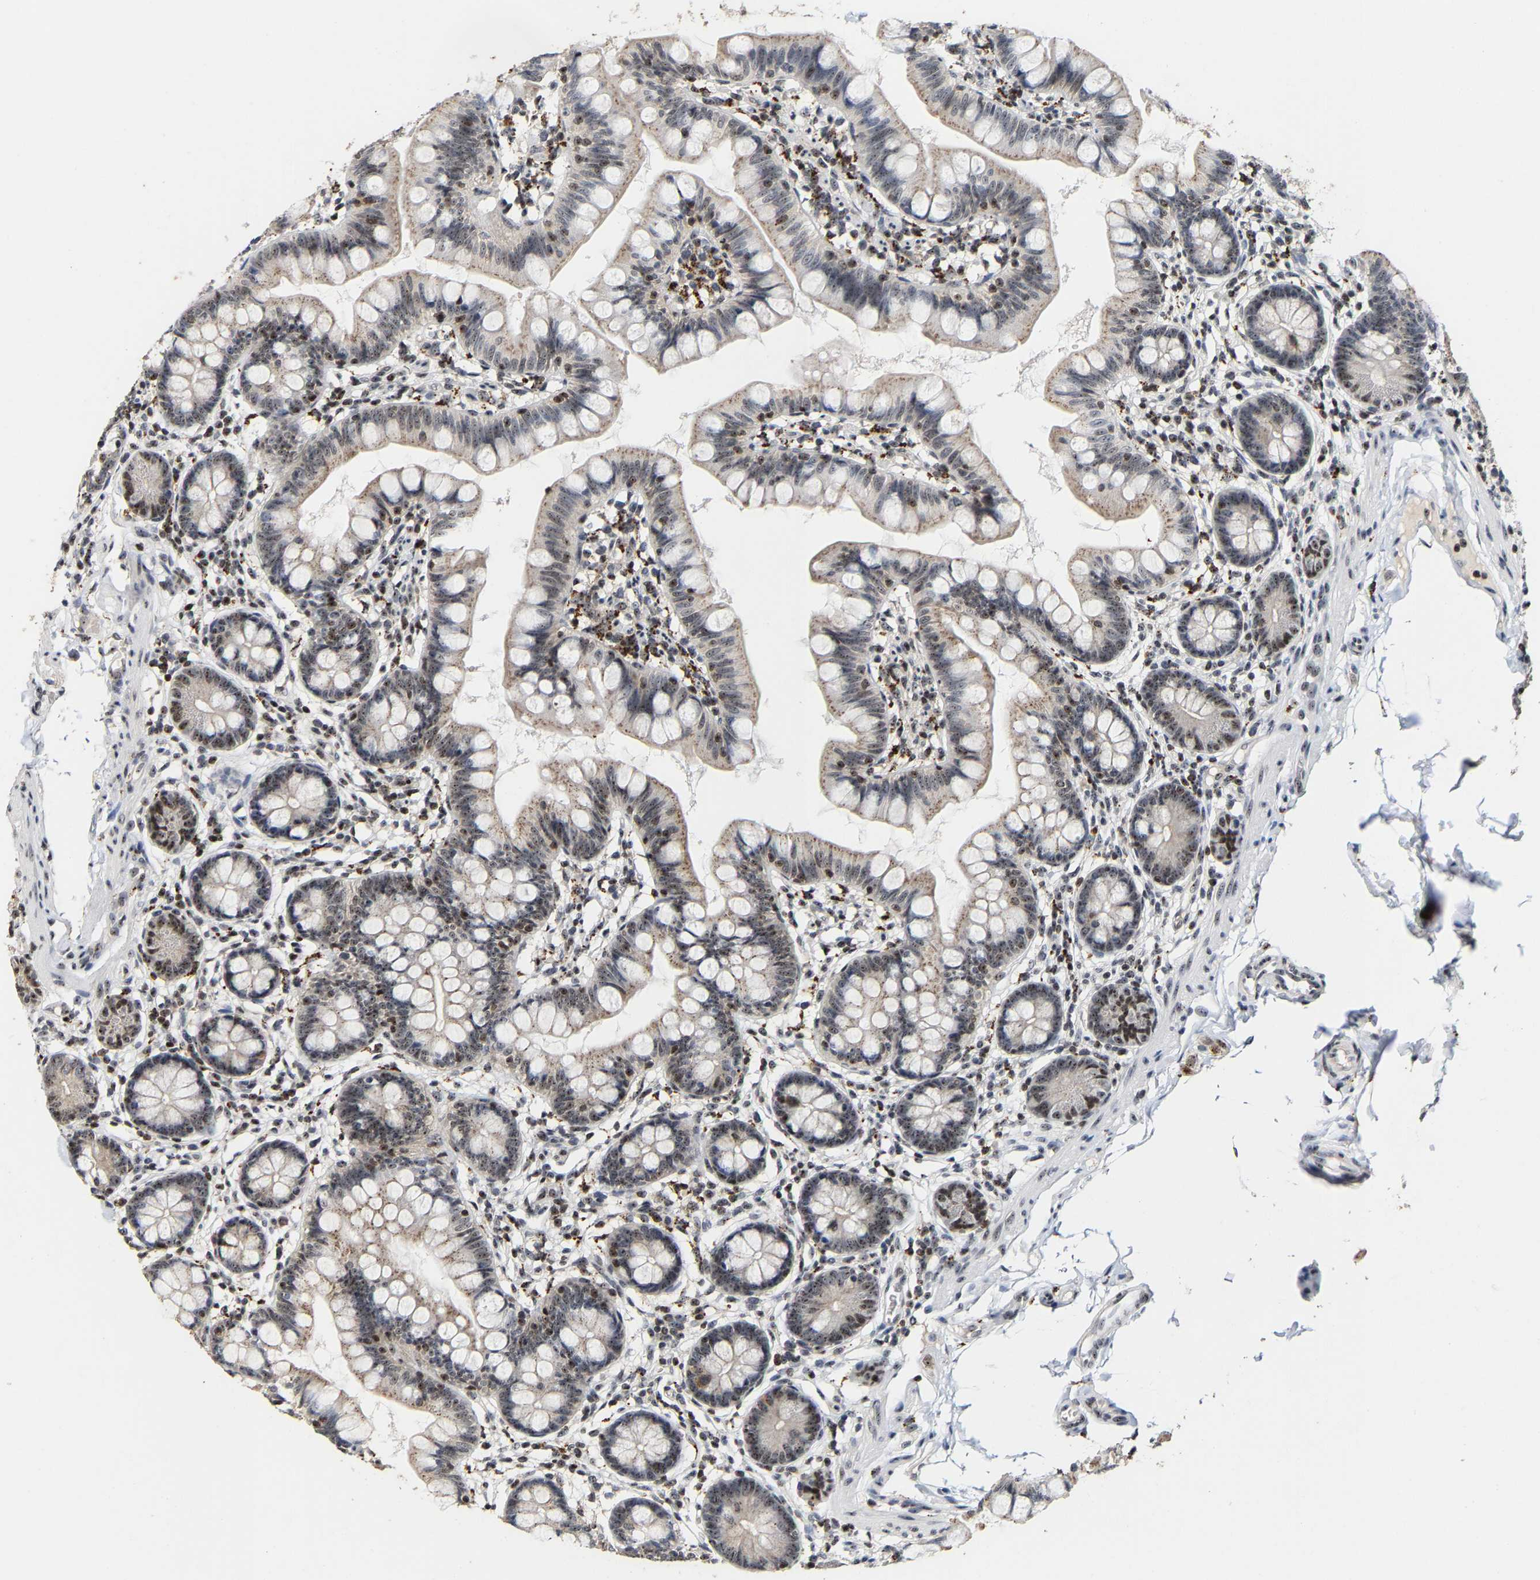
{"staining": {"intensity": "moderate", "quantity": ">75%", "location": "cytoplasmic/membranous,nuclear"}, "tissue": "small intestine", "cell_type": "Glandular cells", "image_type": "normal", "snomed": [{"axis": "morphology", "description": "Normal tissue, NOS"}, {"axis": "topography", "description": "Small intestine"}], "caption": "The photomicrograph reveals a brown stain indicating the presence of a protein in the cytoplasmic/membranous,nuclear of glandular cells in small intestine.", "gene": "NOP58", "patient": {"sex": "male", "age": 7}}